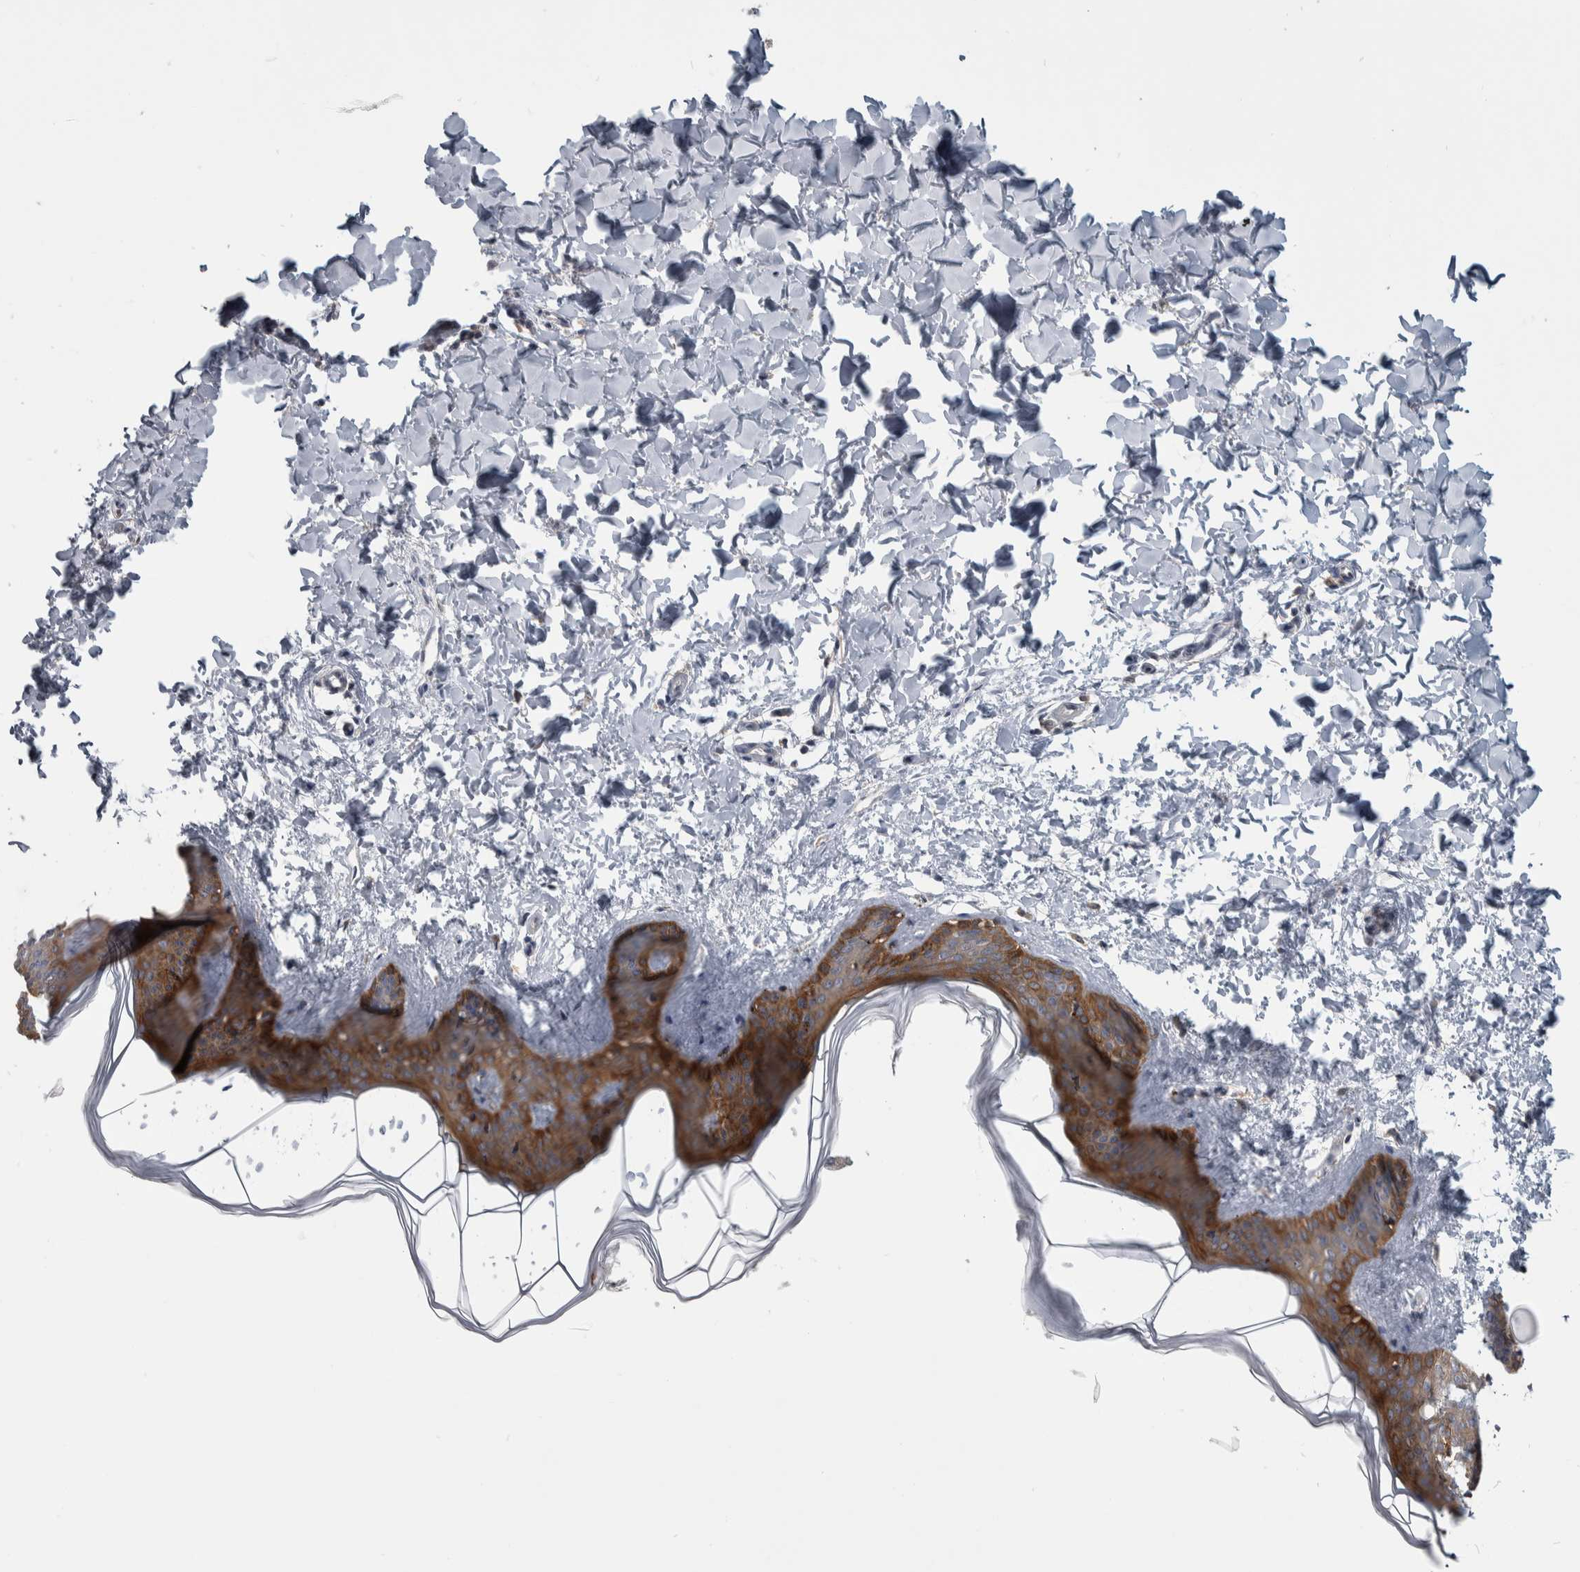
{"staining": {"intensity": "negative", "quantity": "none", "location": "none"}, "tissue": "skin", "cell_type": "Fibroblasts", "image_type": "normal", "snomed": [{"axis": "morphology", "description": "Normal tissue, NOS"}, {"axis": "topography", "description": "Skin"}], "caption": "This is an IHC histopathology image of normal human skin. There is no expression in fibroblasts.", "gene": "FAM83G", "patient": {"sex": "female", "age": 17}}